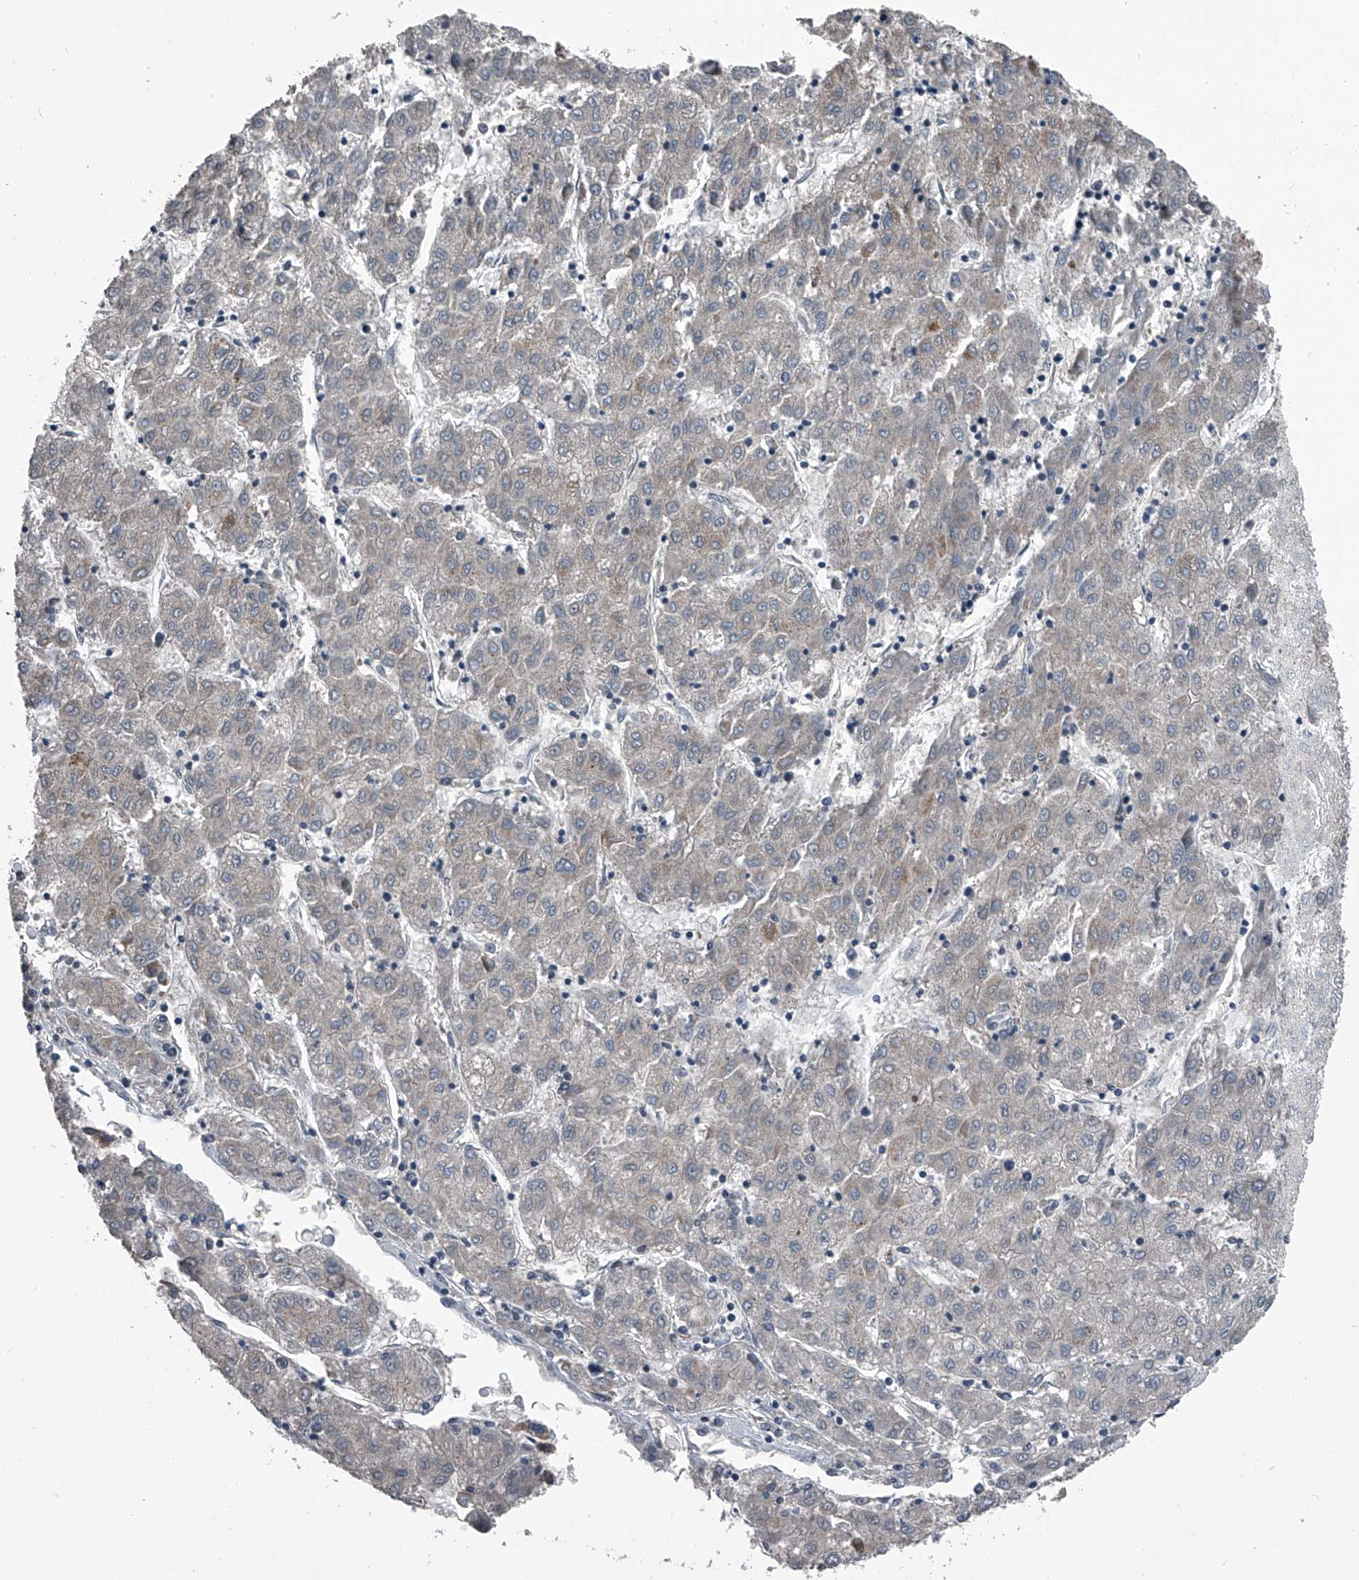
{"staining": {"intensity": "weak", "quantity": "<25%", "location": "cytoplasmic/membranous"}, "tissue": "liver cancer", "cell_type": "Tumor cells", "image_type": "cancer", "snomed": [{"axis": "morphology", "description": "Carcinoma, Hepatocellular, NOS"}, {"axis": "topography", "description": "Liver"}], "caption": "DAB (3,3'-diaminobenzidine) immunohistochemical staining of liver cancer demonstrates no significant positivity in tumor cells.", "gene": "PIP5K1A", "patient": {"sex": "male", "age": 72}}